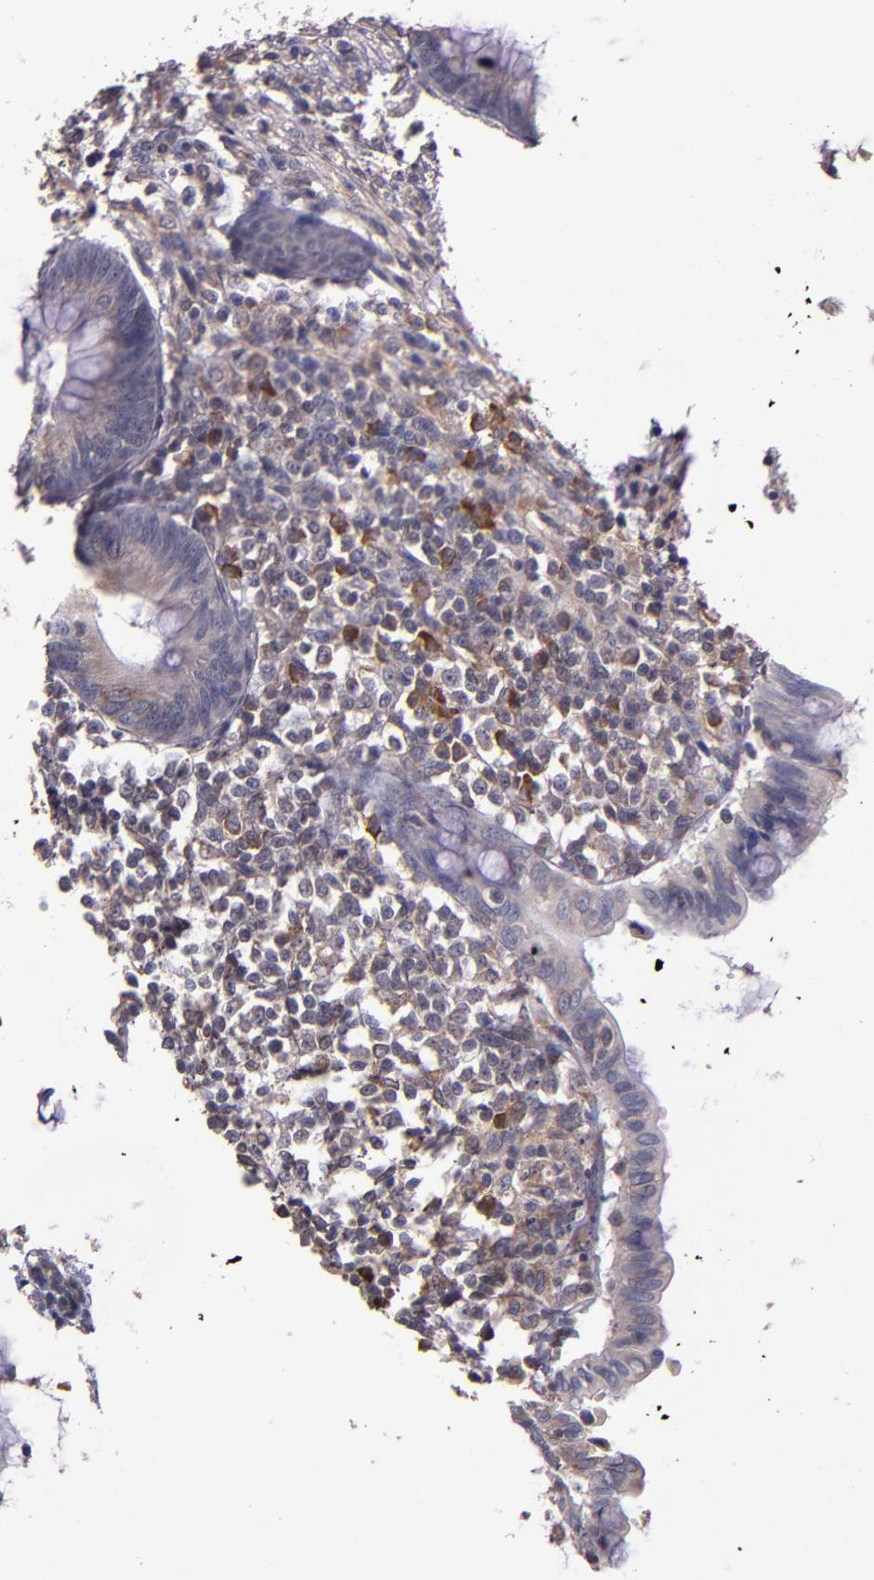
{"staining": {"intensity": "weak", "quantity": ">75%", "location": "cytoplasmic/membranous"}, "tissue": "appendix", "cell_type": "Glandular cells", "image_type": "normal", "snomed": [{"axis": "morphology", "description": "Normal tissue, NOS"}, {"axis": "topography", "description": "Appendix"}], "caption": "Glandular cells demonstrate weak cytoplasmic/membranous staining in about >75% of cells in unremarkable appendix. Using DAB (3,3'-diaminobenzidine) (brown) and hematoxylin (blue) stains, captured at high magnification using brightfield microscopy.", "gene": "PRAF2", "patient": {"sex": "female", "age": 66}}